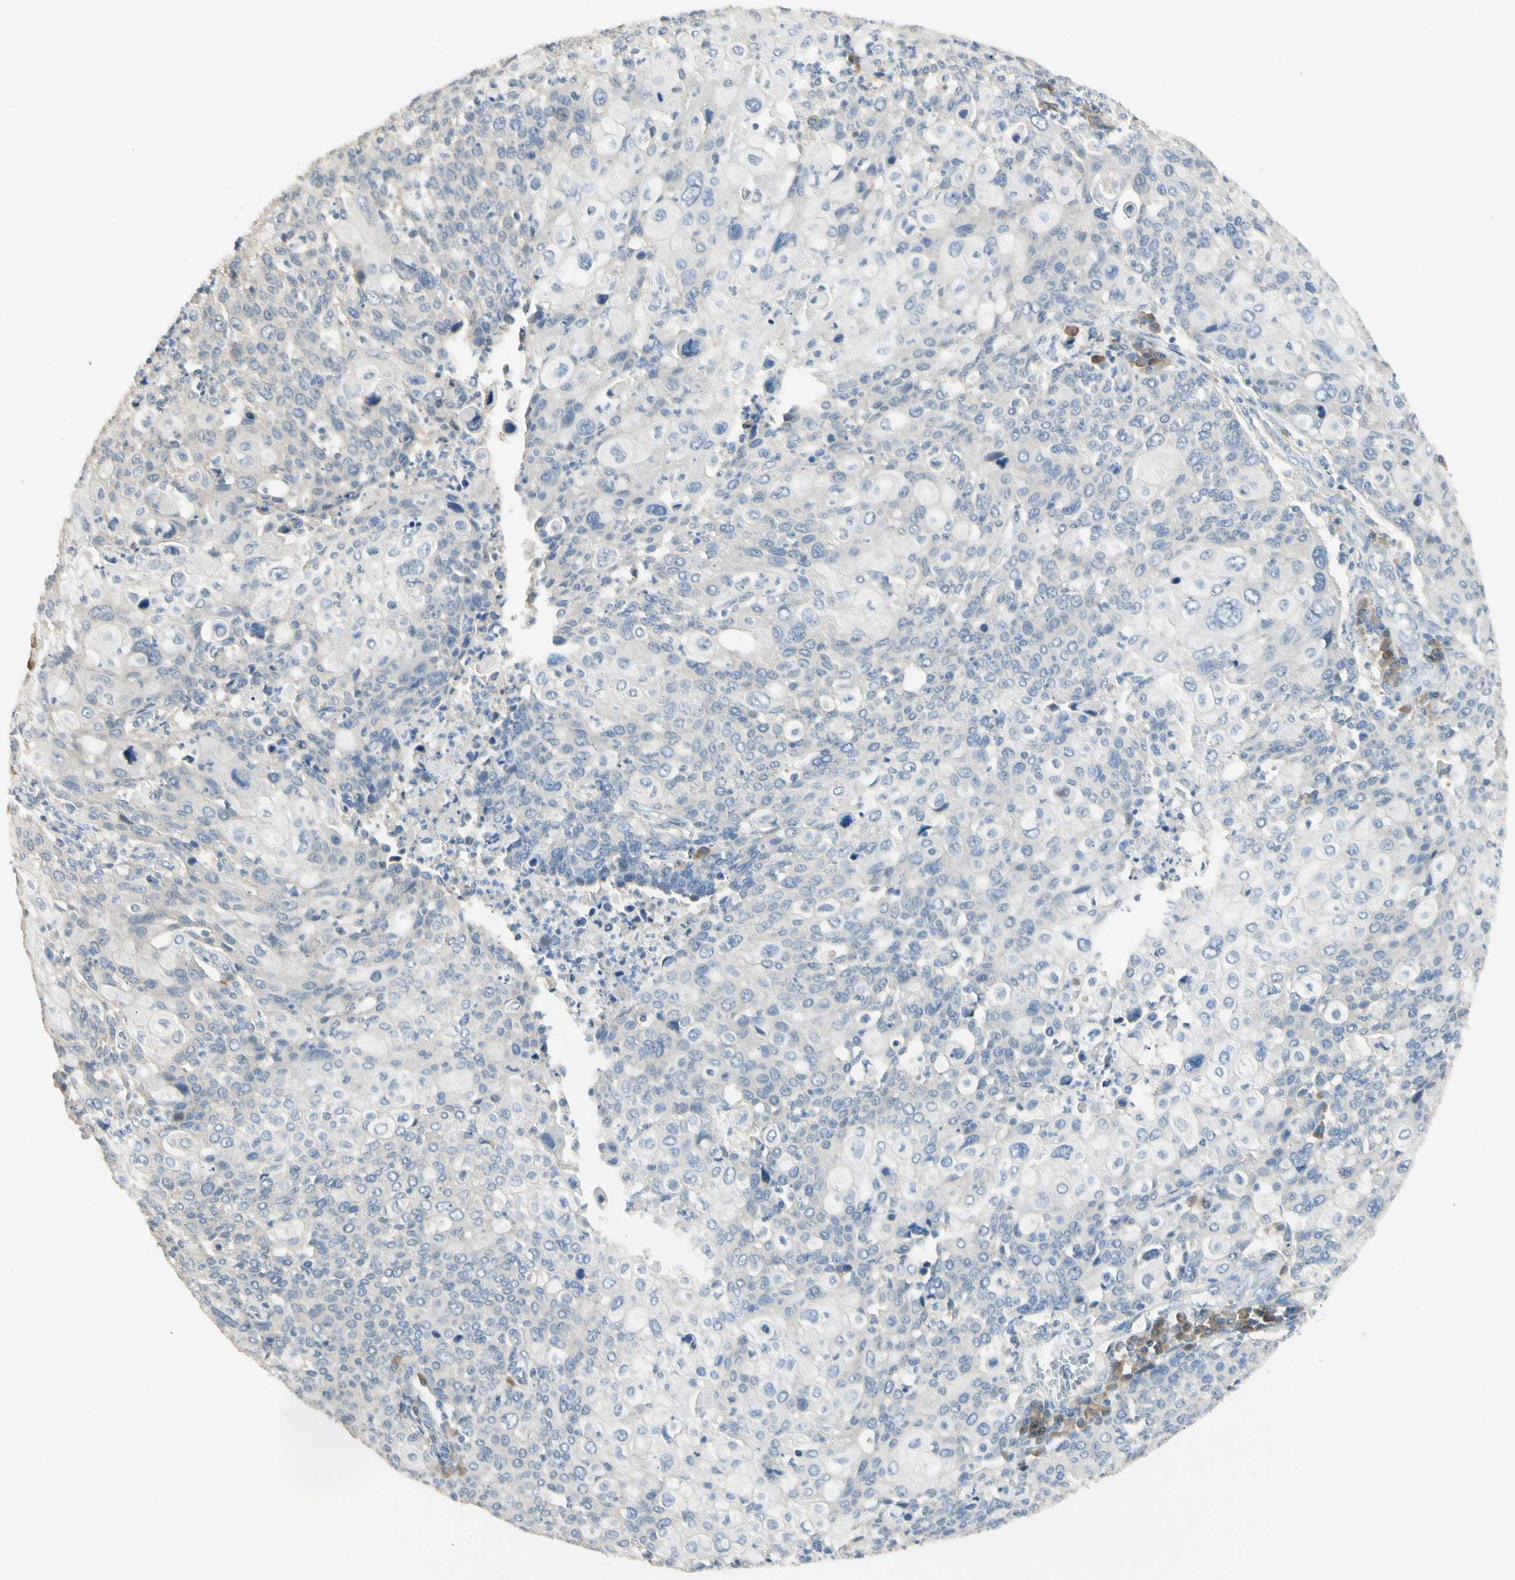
{"staining": {"intensity": "negative", "quantity": "none", "location": "none"}, "tissue": "cervical cancer", "cell_type": "Tumor cells", "image_type": "cancer", "snomed": [{"axis": "morphology", "description": "Squamous cell carcinoma, NOS"}, {"axis": "topography", "description": "Cervix"}], "caption": "This is a photomicrograph of immunohistochemistry (IHC) staining of cervical squamous cell carcinoma, which shows no positivity in tumor cells. (Stains: DAB IHC with hematoxylin counter stain, Microscopy: brightfield microscopy at high magnification).", "gene": "GNE", "patient": {"sex": "female", "age": 40}}